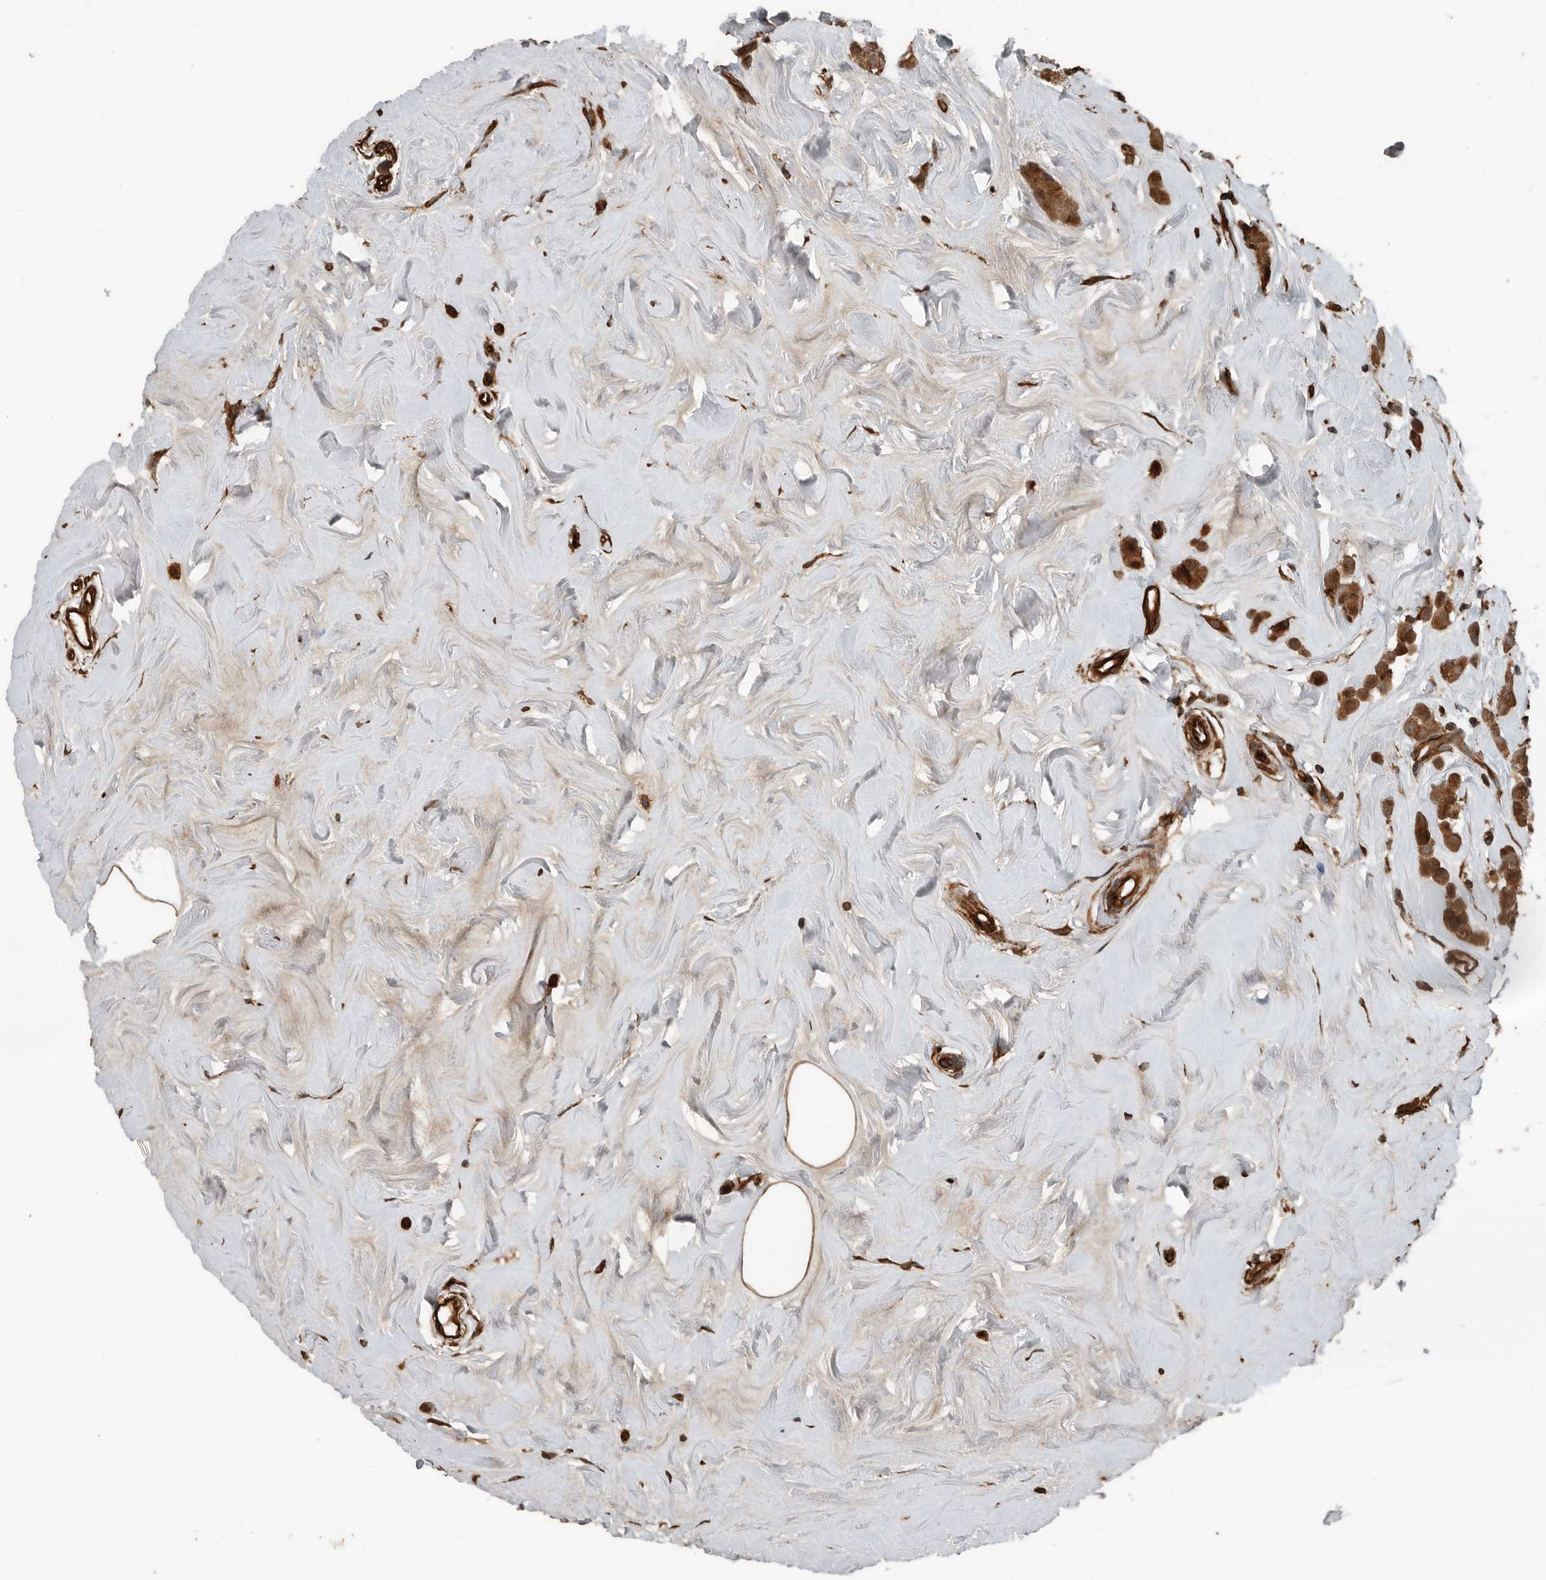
{"staining": {"intensity": "moderate", "quantity": ">75%", "location": "cytoplasmic/membranous"}, "tissue": "breast cancer", "cell_type": "Tumor cells", "image_type": "cancer", "snomed": [{"axis": "morphology", "description": "Lobular carcinoma"}, {"axis": "topography", "description": "Breast"}], "caption": "Moderate cytoplasmic/membranous expression for a protein is present in approximately >75% of tumor cells of breast lobular carcinoma using immunohistochemistry.", "gene": "YOD1", "patient": {"sex": "female", "age": 47}}